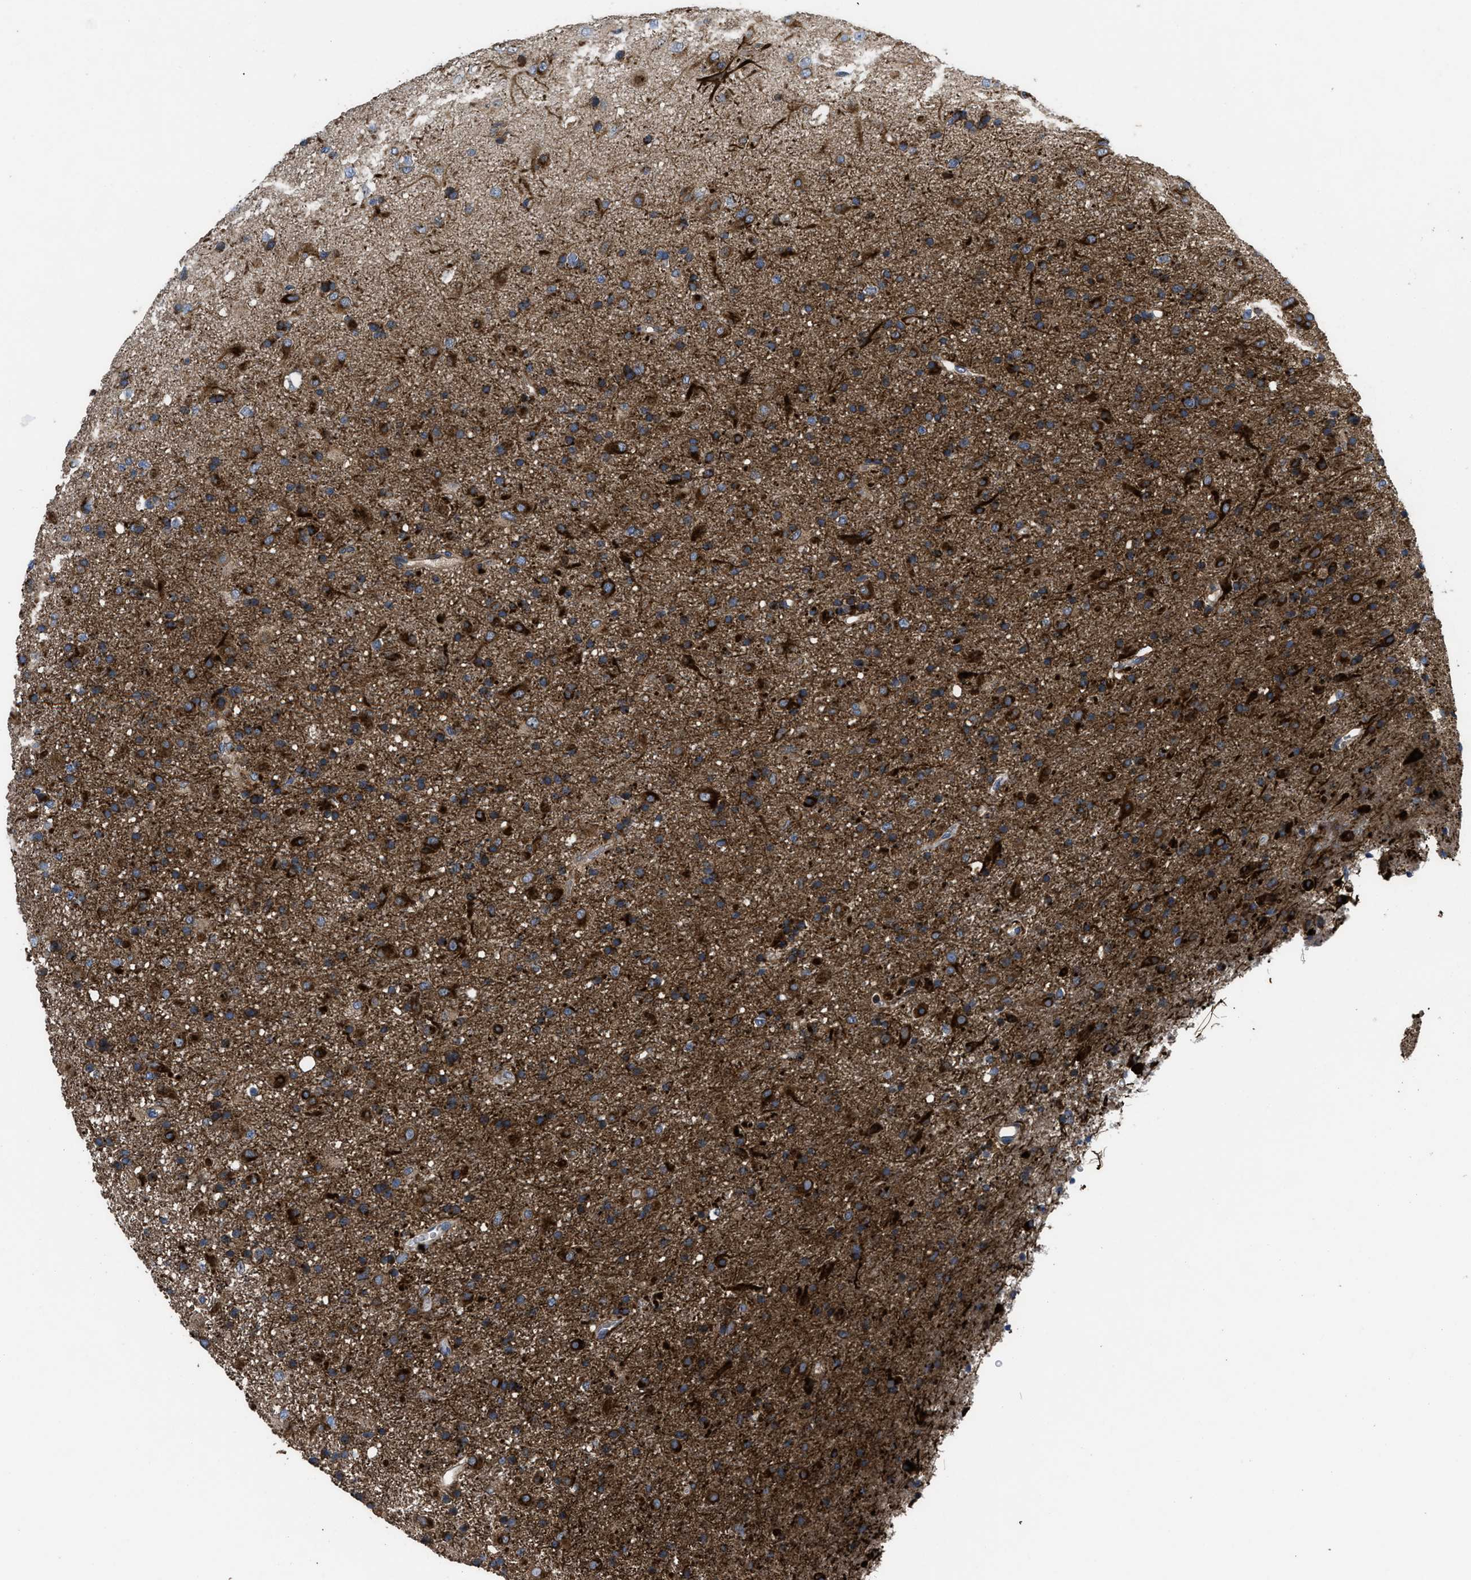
{"staining": {"intensity": "strong", "quantity": ">75%", "location": "cytoplasmic/membranous"}, "tissue": "glioma", "cell_type": "Tumor cells", "image_type": "cancer", "snomed": [{"axis": "morphology", "description": "Glioma, malignant, Low grade"}, {"axis": "topography", "description": "Brain"}], "caption": "There is high levels of strong cytoplasmic/membranous staining in tumor cells of glioma, as demonstrated by immunohistochemical staining (brown color).", "gene": "YBEY", "patient": {"sex": "male", "age": 65}}